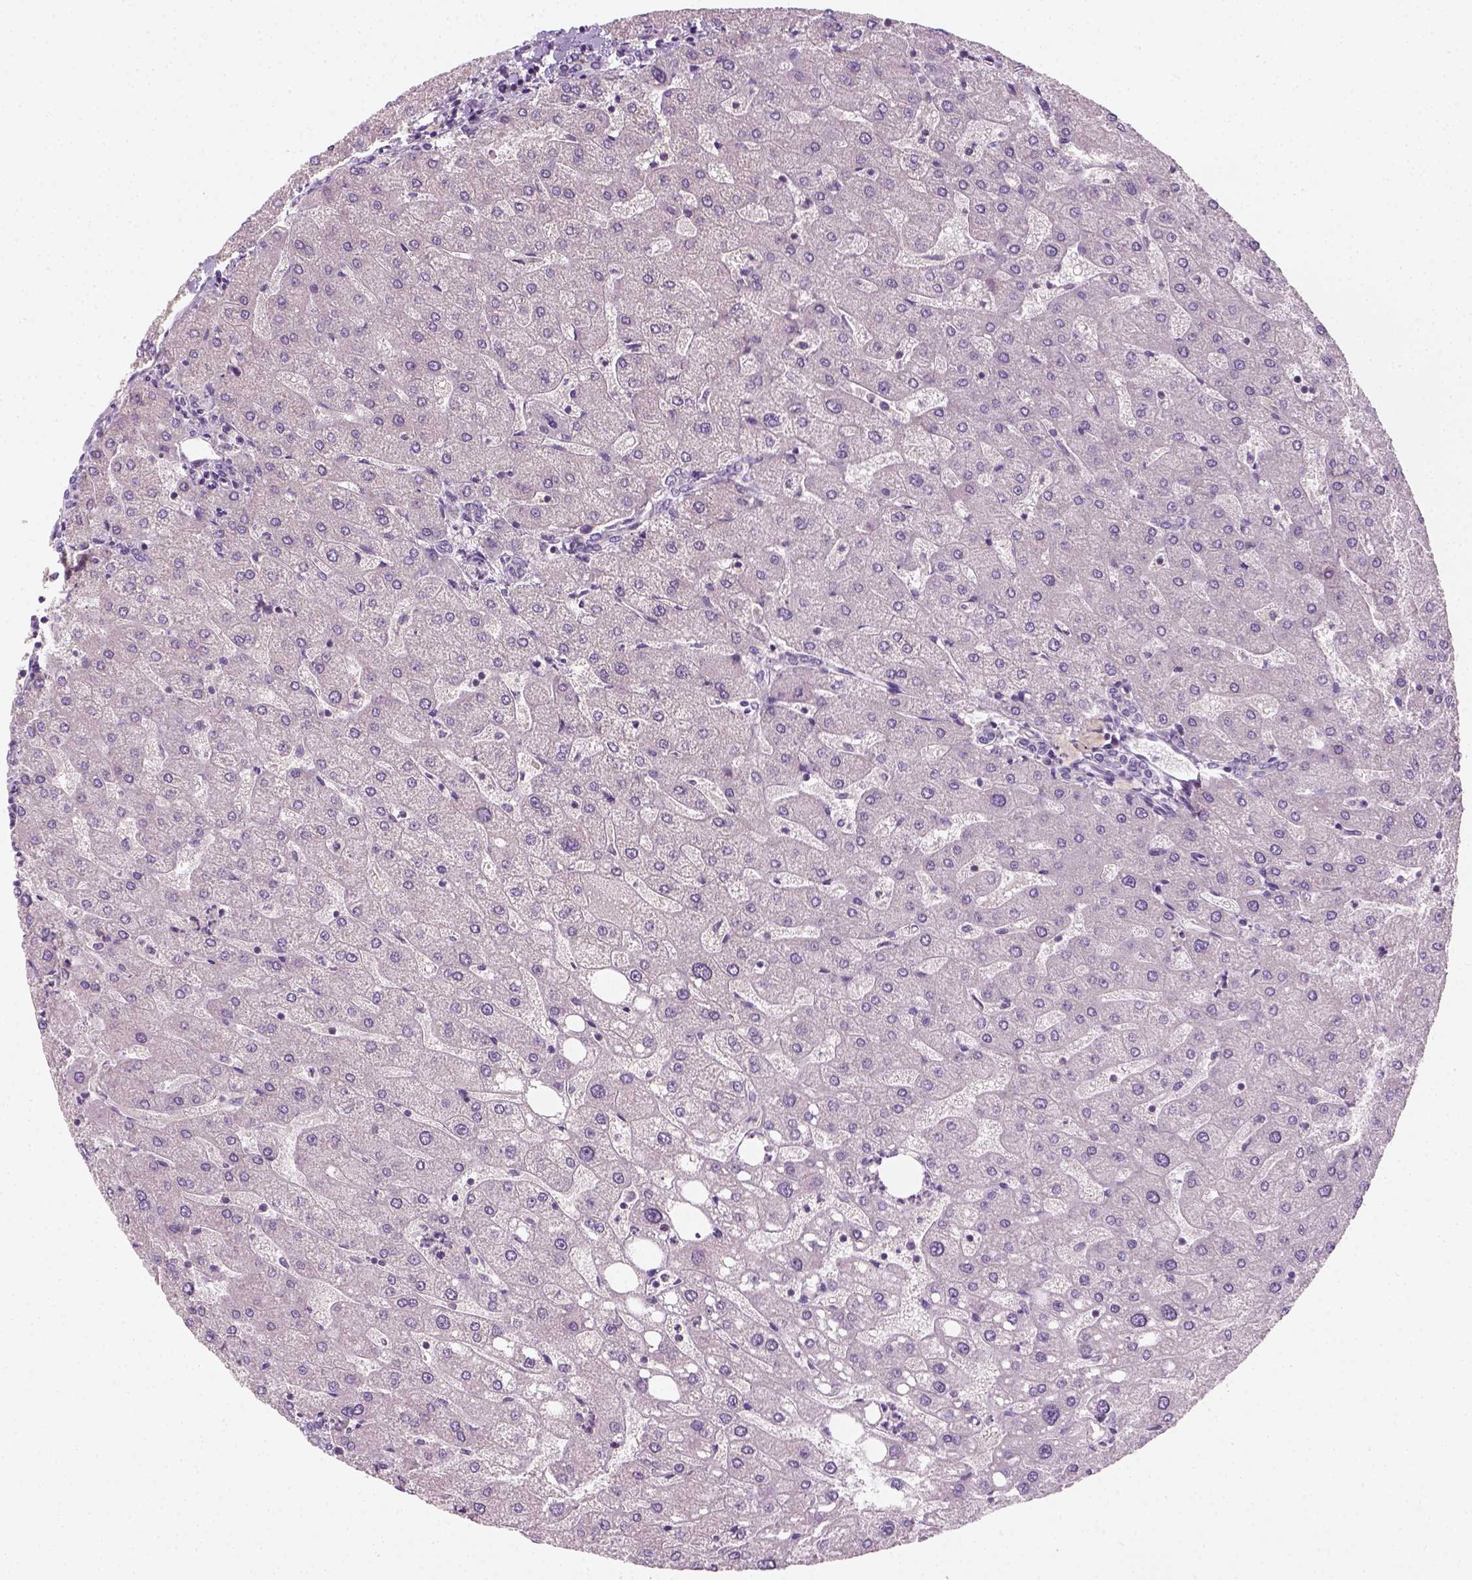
{"staining": {"intensity": "negative", "quantity": "none", "location": "none"}, "tissue": "liver", "cell_type": "Cholangiocytes", "image_type": "normal", "snomed": [{"axis": "morphology", "description": "Normal tissue, NOS"}, {"axis": "topography", "description": "Liver"}], "caption": "Photomicrograph shows no significant protein staining in cholangiocytes of benign liver.", "gene": "EPHB1", "patient": {"sex": "male", "age": 67}}